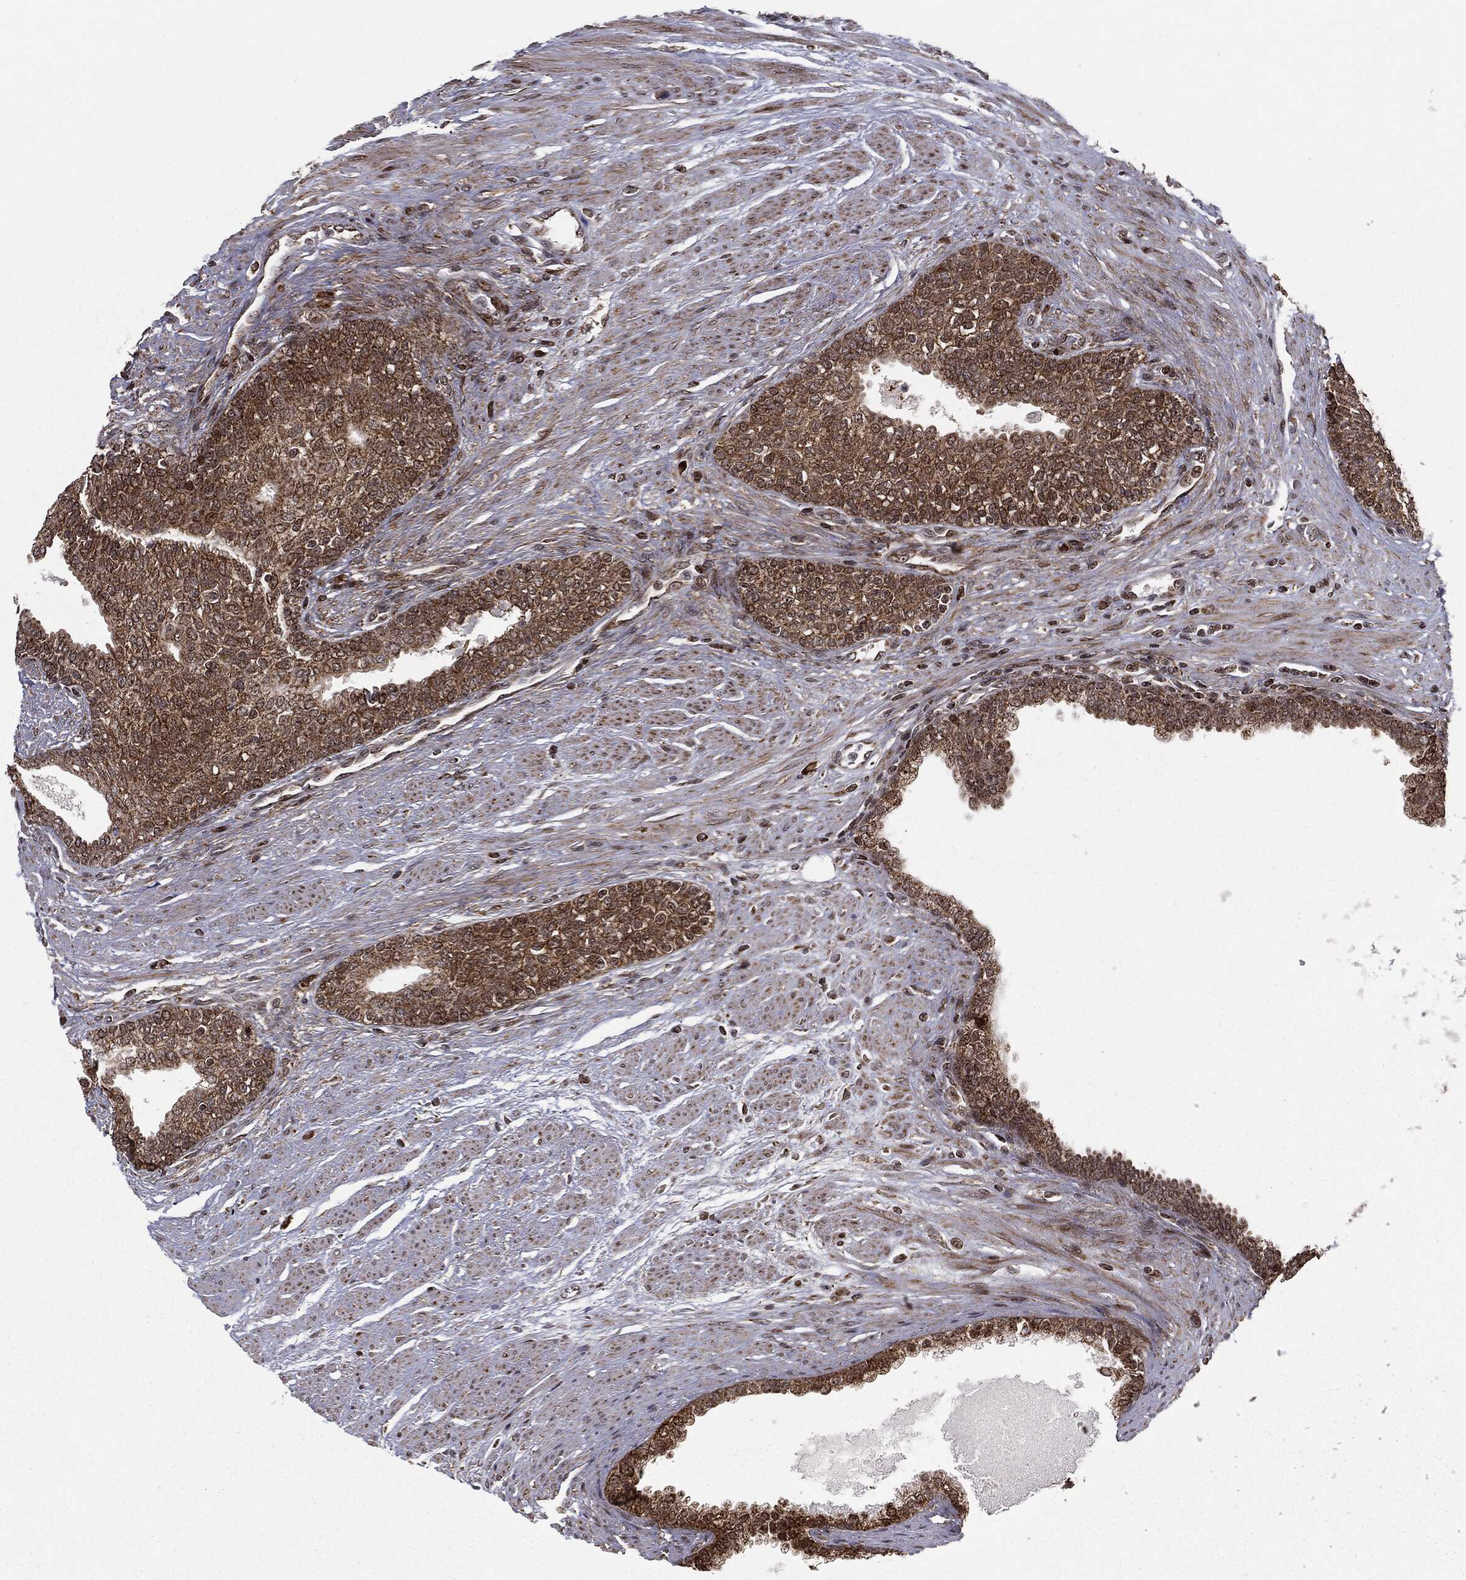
{"staining": {"intensity": "moderate", "quantity": ">75%", "location": "cytoplasmic/membranous"}, "tissue": "prostate cancer", "cell_type": "Tumor cells", "image_type": "cancer", "snomed": [{"axis": "morphology", "description": "Adenocarcinoma, NOS"}, {"axis": "topography", "description": "Prostate and seminal vesicle, NOS"}, {"axis": "topography", "description": "Prostate"}], "caption": "Immunohistochemistry (IHC) photomicrograph of human prostate adenocarcinoma stained for a protein (brown), which shows medium levels of moderate cytoplasmic/membranous staining in about >75% of tumor cells.", "gene": "CHCHD2", "patient": {"sex": "male", "age": 62}}